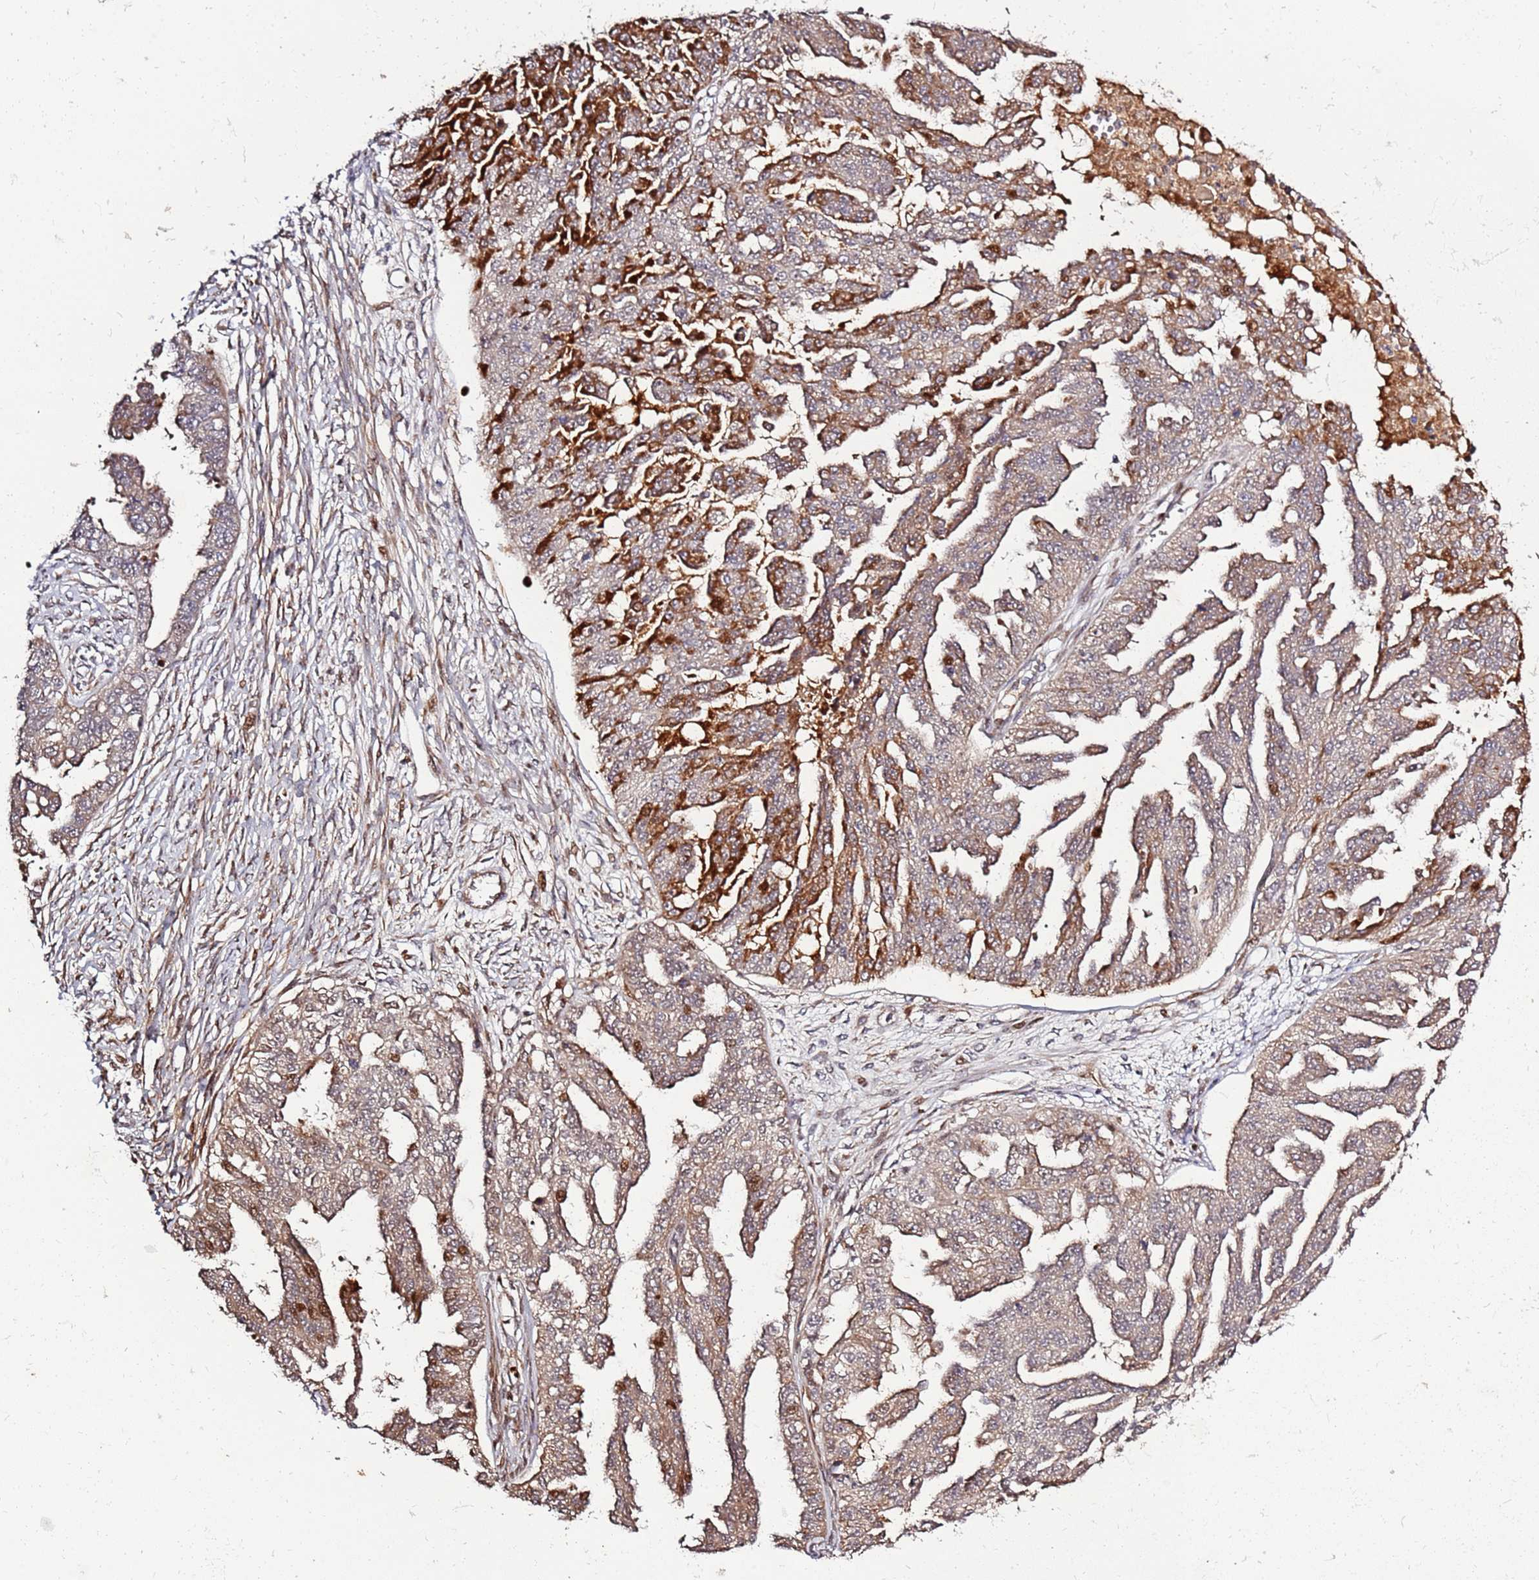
{"staining": {"intensity": "strong", "quantity": "<25%", "location": "cytoplasmic/membranous"}, "tissue": "ovarian cancer", "cell_type": "Tumor cells", "image_type": "cancer", "snomed": [{"axis": "morphology", "description": "Cystadenocarcinoma, serous, NOS"}, {"axis": "topography", "description": "Ovary"}], "caption": "A brown stain highlights strong cytoplasmic/membranous expression of a protein in ovarian serous cystadenocarcinoma tumor cells. (brown staining indicates protein expression, while blue staining denotes nuclei).", "gene": "RHBDL1", "patient": {"sex": "female", "age": 58}}